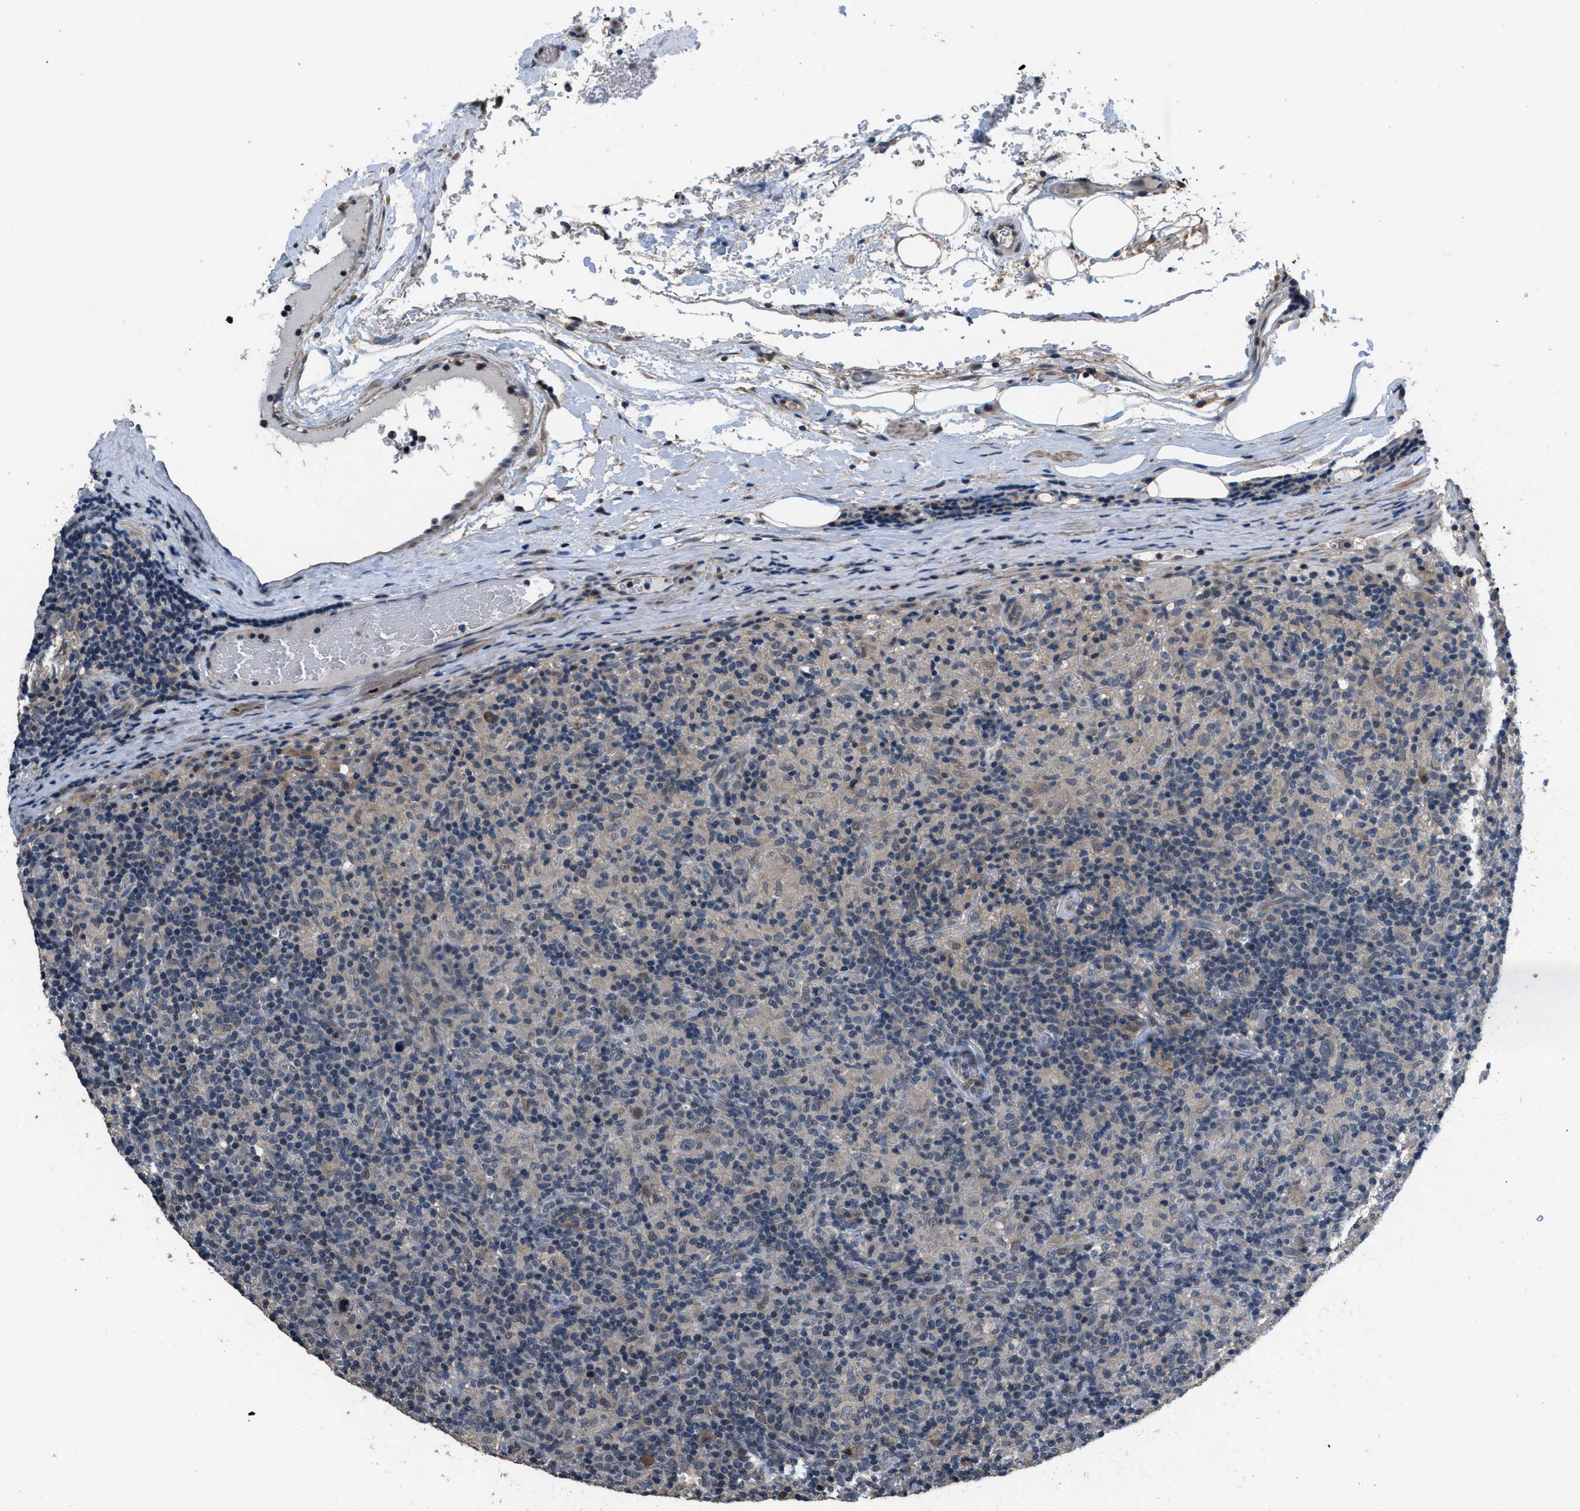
{"staining": {"intensity": "negative", "quantity": "none", "location": "none"}, "tissue": "lymphoma", "cell_type": "Tumor cells", "image_type": "cancer", "snomed": [{"axis": "morphology", "description": "Hodgkin's disease, NOS"}, {"axis": "topography", "description": "Lymph node"}], "caption": "IHC micrograph of Hodgkin's disease stained for a protein (brown), which demonstrates no staining in tumor cells.", "gene": "NAT1", "patient": {"sex": "male", "age": 70}}